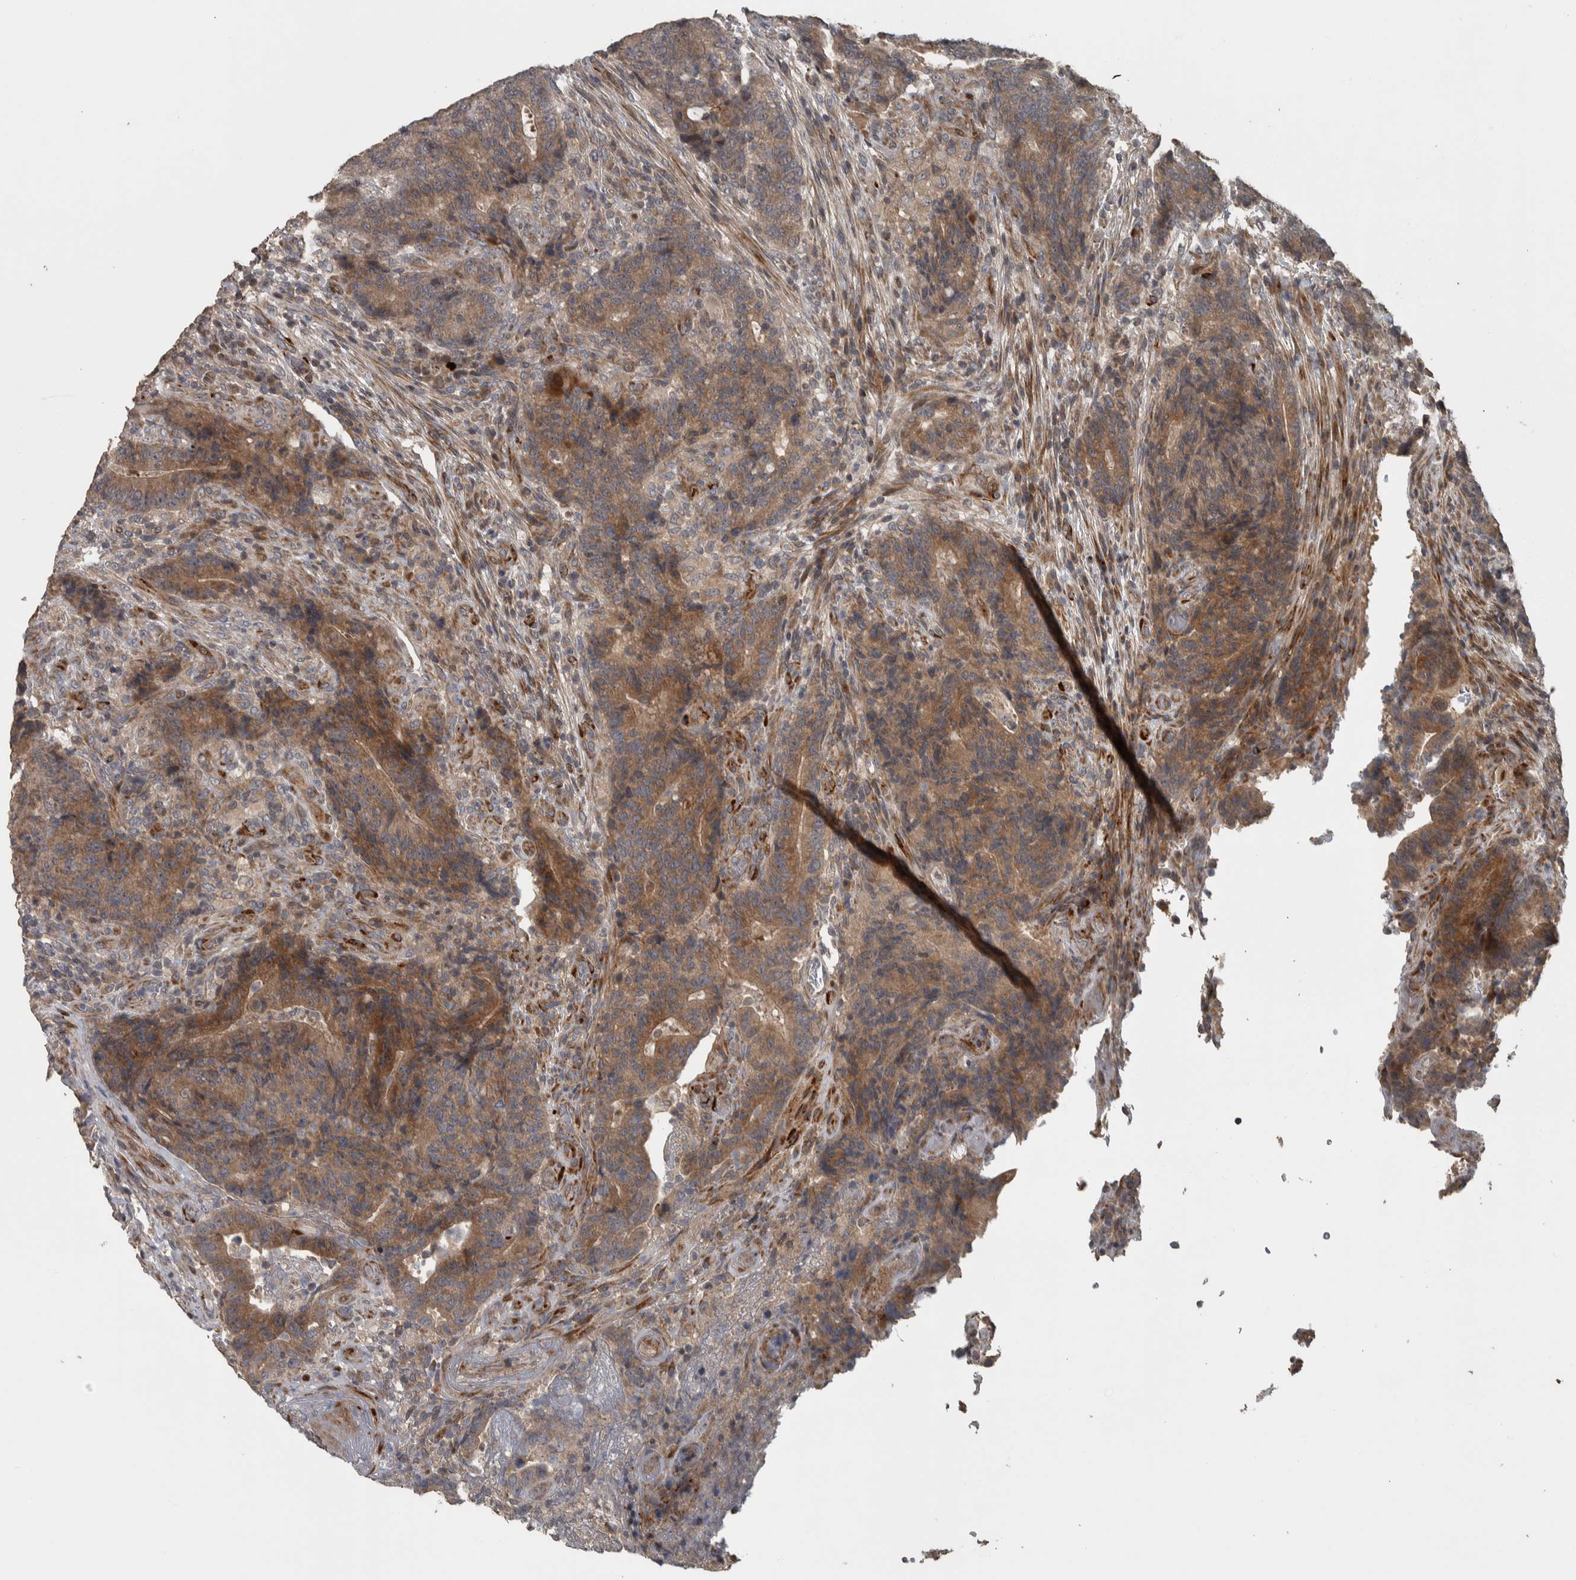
{"staining": {"intensity": "moderate", "quantity": ">75%", "location": "cytoplasmic/membranous"}, "tissue": "colorectal cancer", "cell_type": "Tumor cells", "image_type": "cancer", "snomed": [{"axis": "morphology", "description": "Normal tissue, NOS"}, {"axis": "morphology", "description": "Adenocarcinoma, NOS"}, {"axis": "topography", "description": "Colon"}], "caption": "A brown stain highlights moderate cytoplasmic/membranous expression of a protein in colorectal cancer tumor cells.", "gene": "ERAL1", "patient": {"sex": "female", "age": 75}}